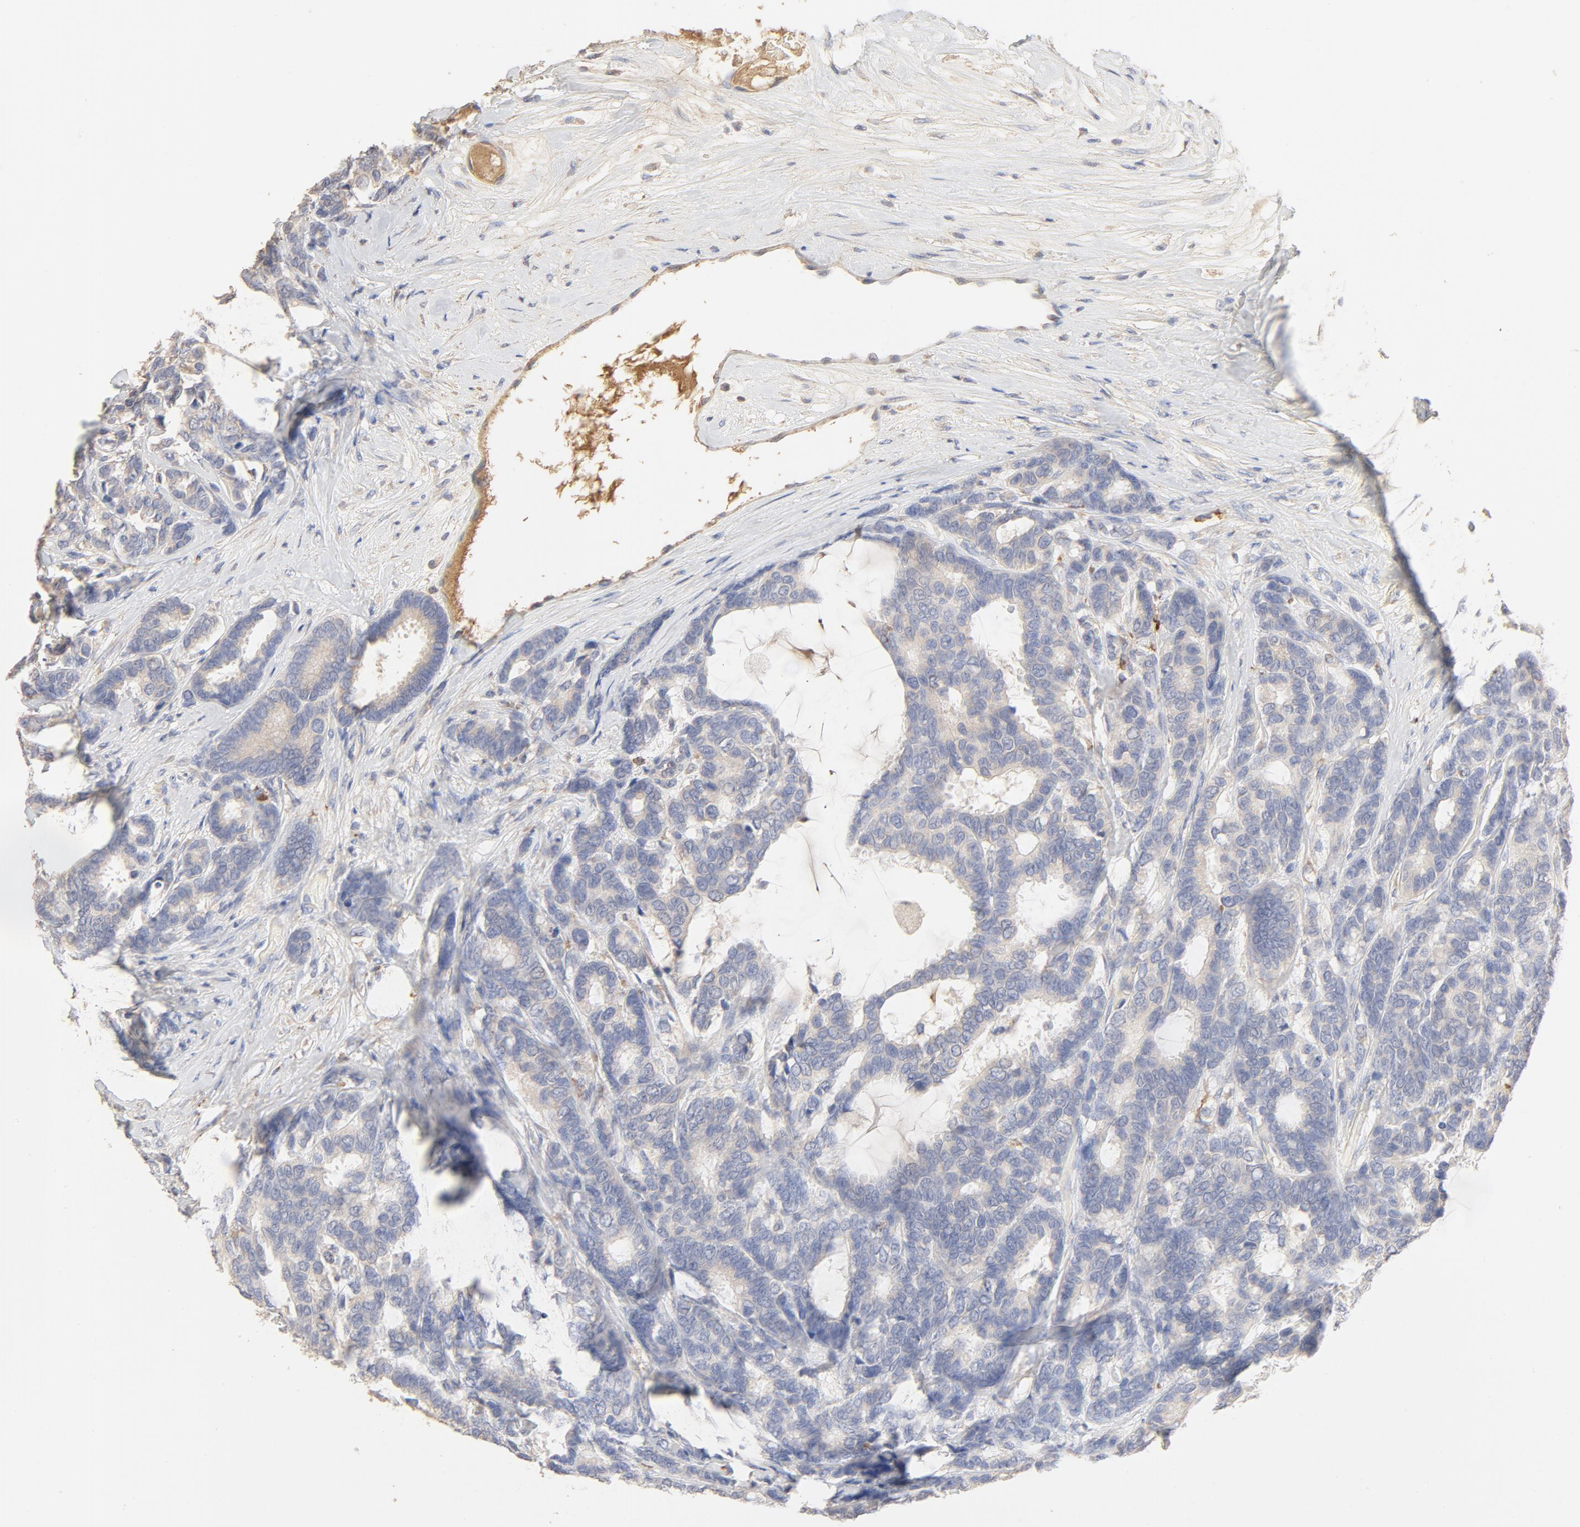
{"staining": {"intensity": "negative", "quantity": "none", "location": "none"}, "tissue": "breast cancer", "cell_type": "Tumor cells", "image_type": "cancer", "snomed": [{"axis": "morphology", "description": "Duct carcinoma"}, {"axis": "topography", "description": "Breast"}], "caption": "DAB immunohistochemical staining of human breast infiltrating ductal carcinoma displays no significant expression in tumor cells.", "gene": "FCGBP", "patient": {"sex": "female", "age": 87}}